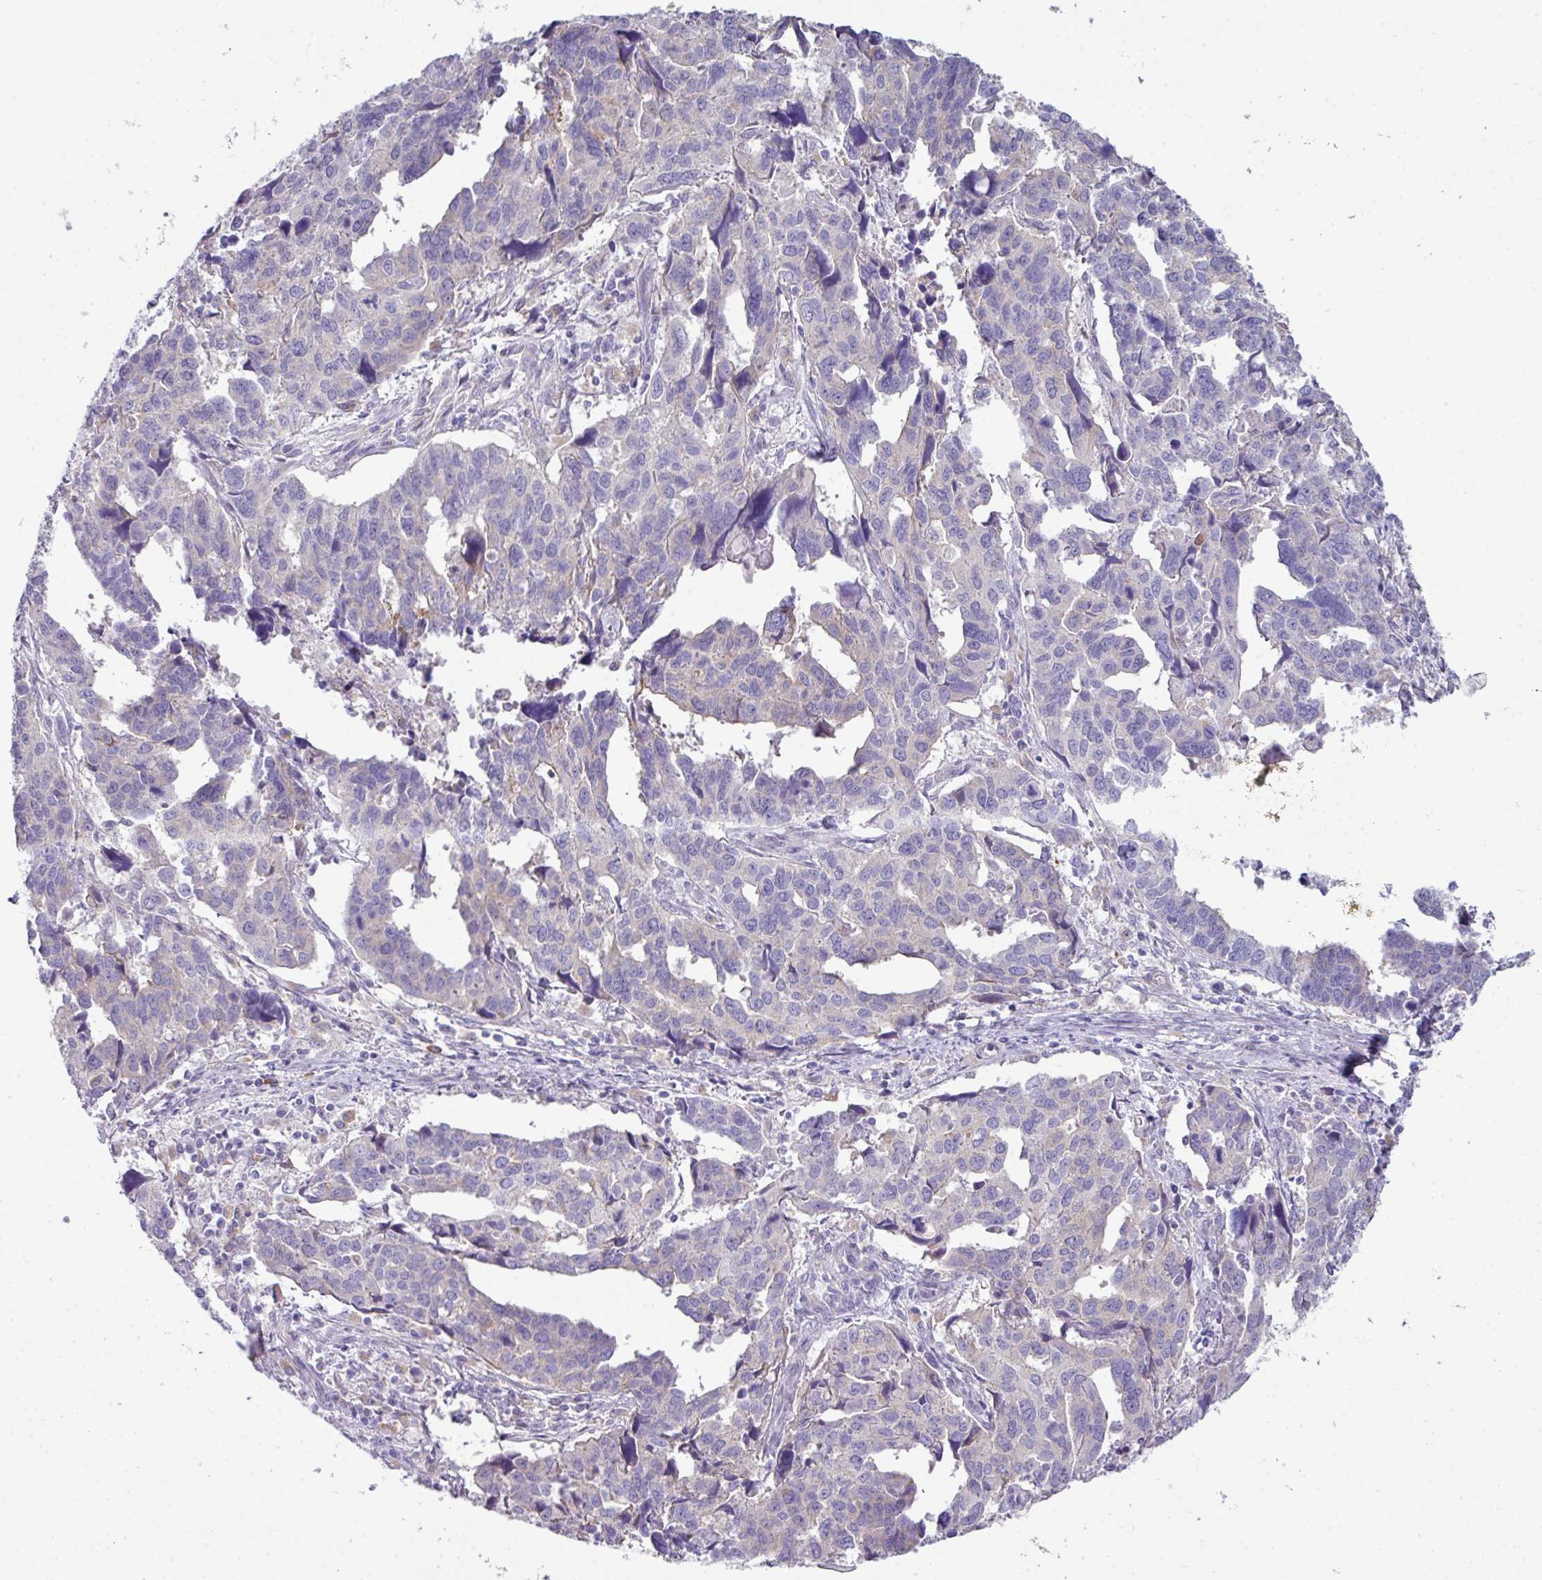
{"staining": {"intensity": "negative", "quantity": "none", "location": "none"}, "tissue": "endometrial cancer", "cell_type": "Tumor cells", "image_type": "cancer", "snomed": [{"axis": "morphology", "description": "Adenocarcinoma, NOS"}, {"axis": "topography", "description": "Endometrium"}], "caption": "A histopathology image of human adenocarcinoma (endometrial) is negative for staining in tumor cells. (DAB (3,3'-diaminobenzidine) immunohistochemistry (IHC), high magnification).", "gene": "ABCC5", "patient": {"sex": "female", "age": 73}}